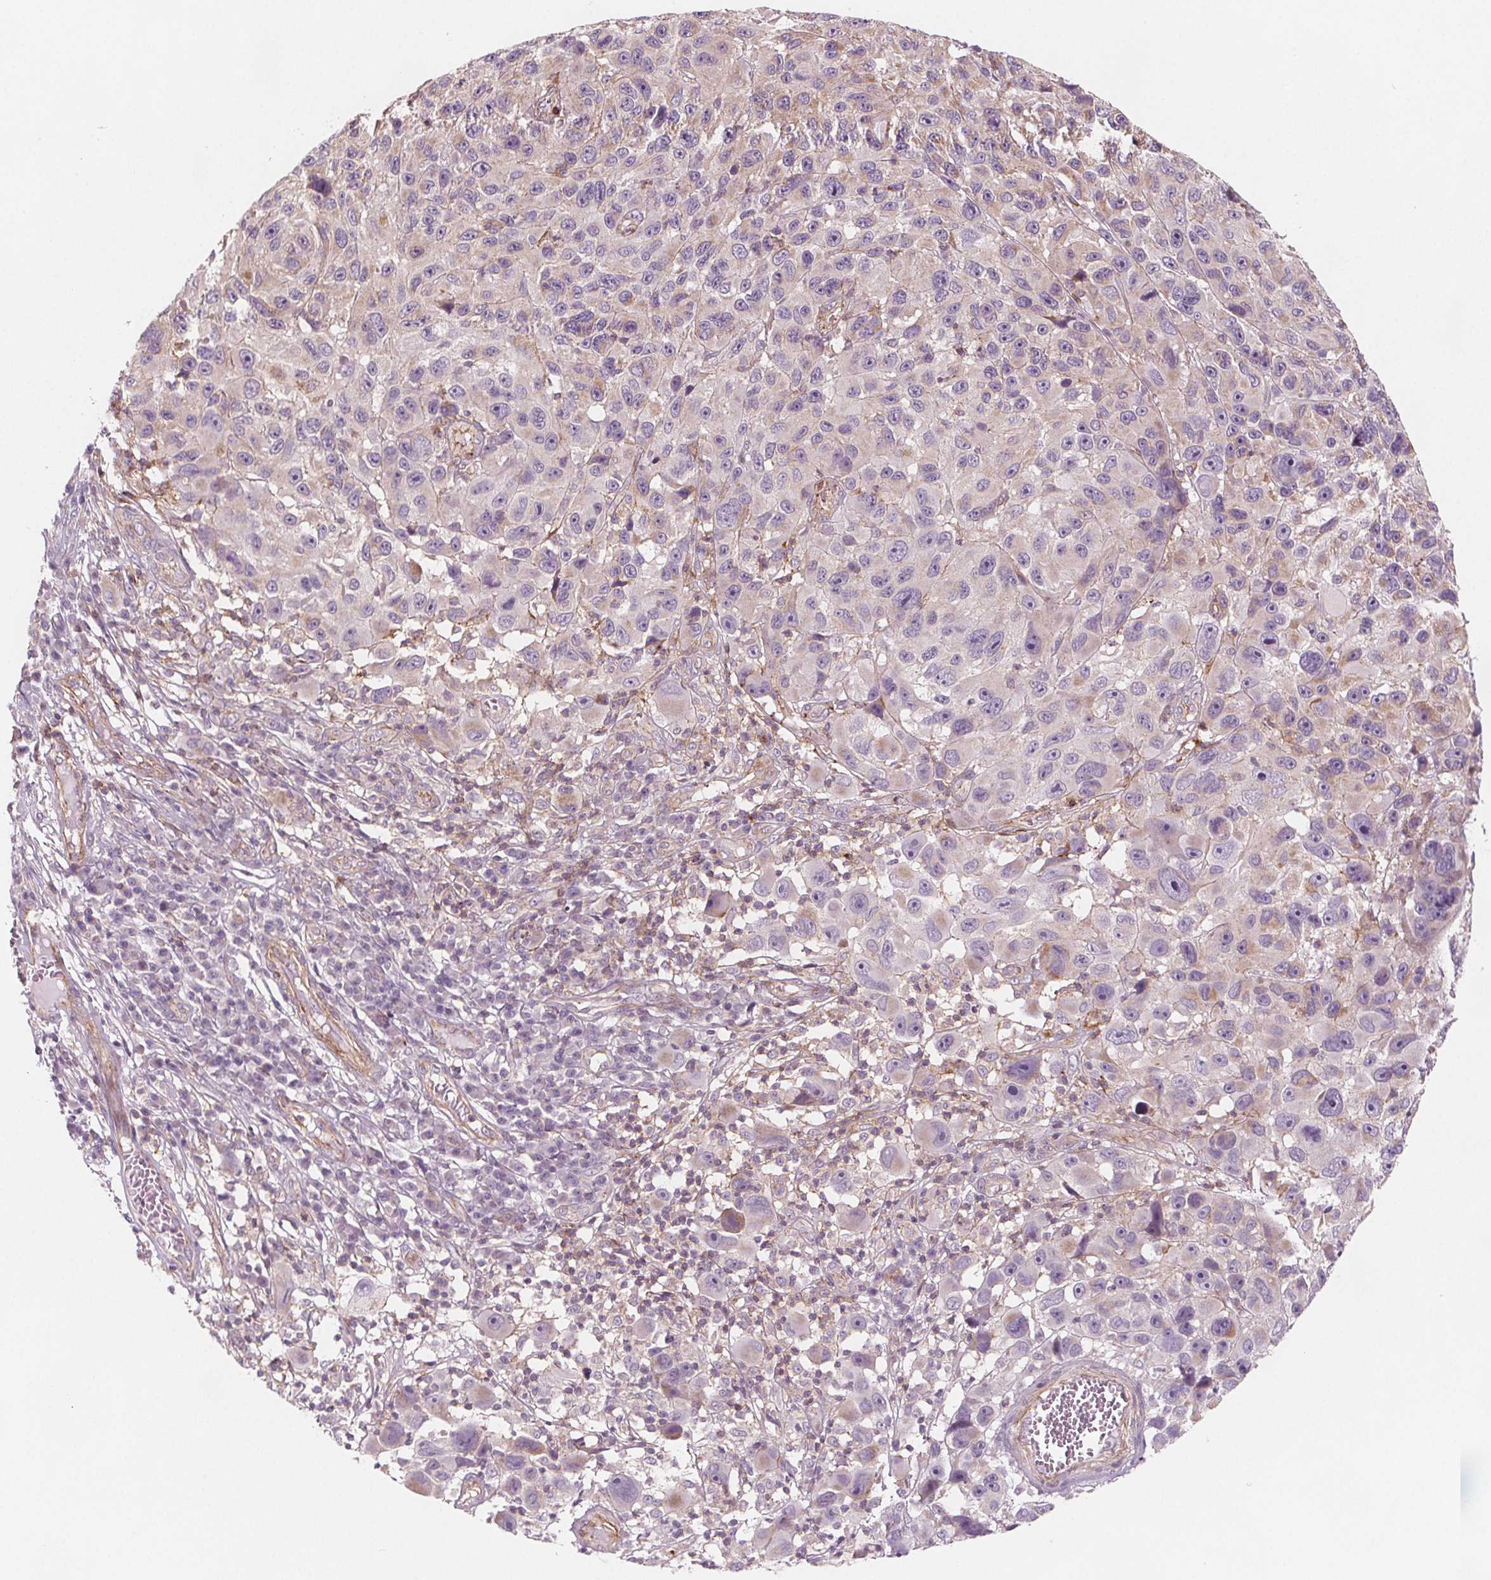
{"staining": {"intensity": "negative", "quantity": "none", "location": "none"}, "tissue": "melanoma", "cell_type": "Tumor cells", "image_type": "cancer", "snomed": [{"axis": "morphology", "description": "Malignant melanoma, NOS"}, {"axis": "topography", "description": "Skin"}], "caption": "Immunohistochemistry (IHC) micrograph of human malignant melanoma stained for a protein (brown), which shows no positivity in tumor cells.", "gene": "ADAM33", "patient": {"sex": "male", "age": 53}}